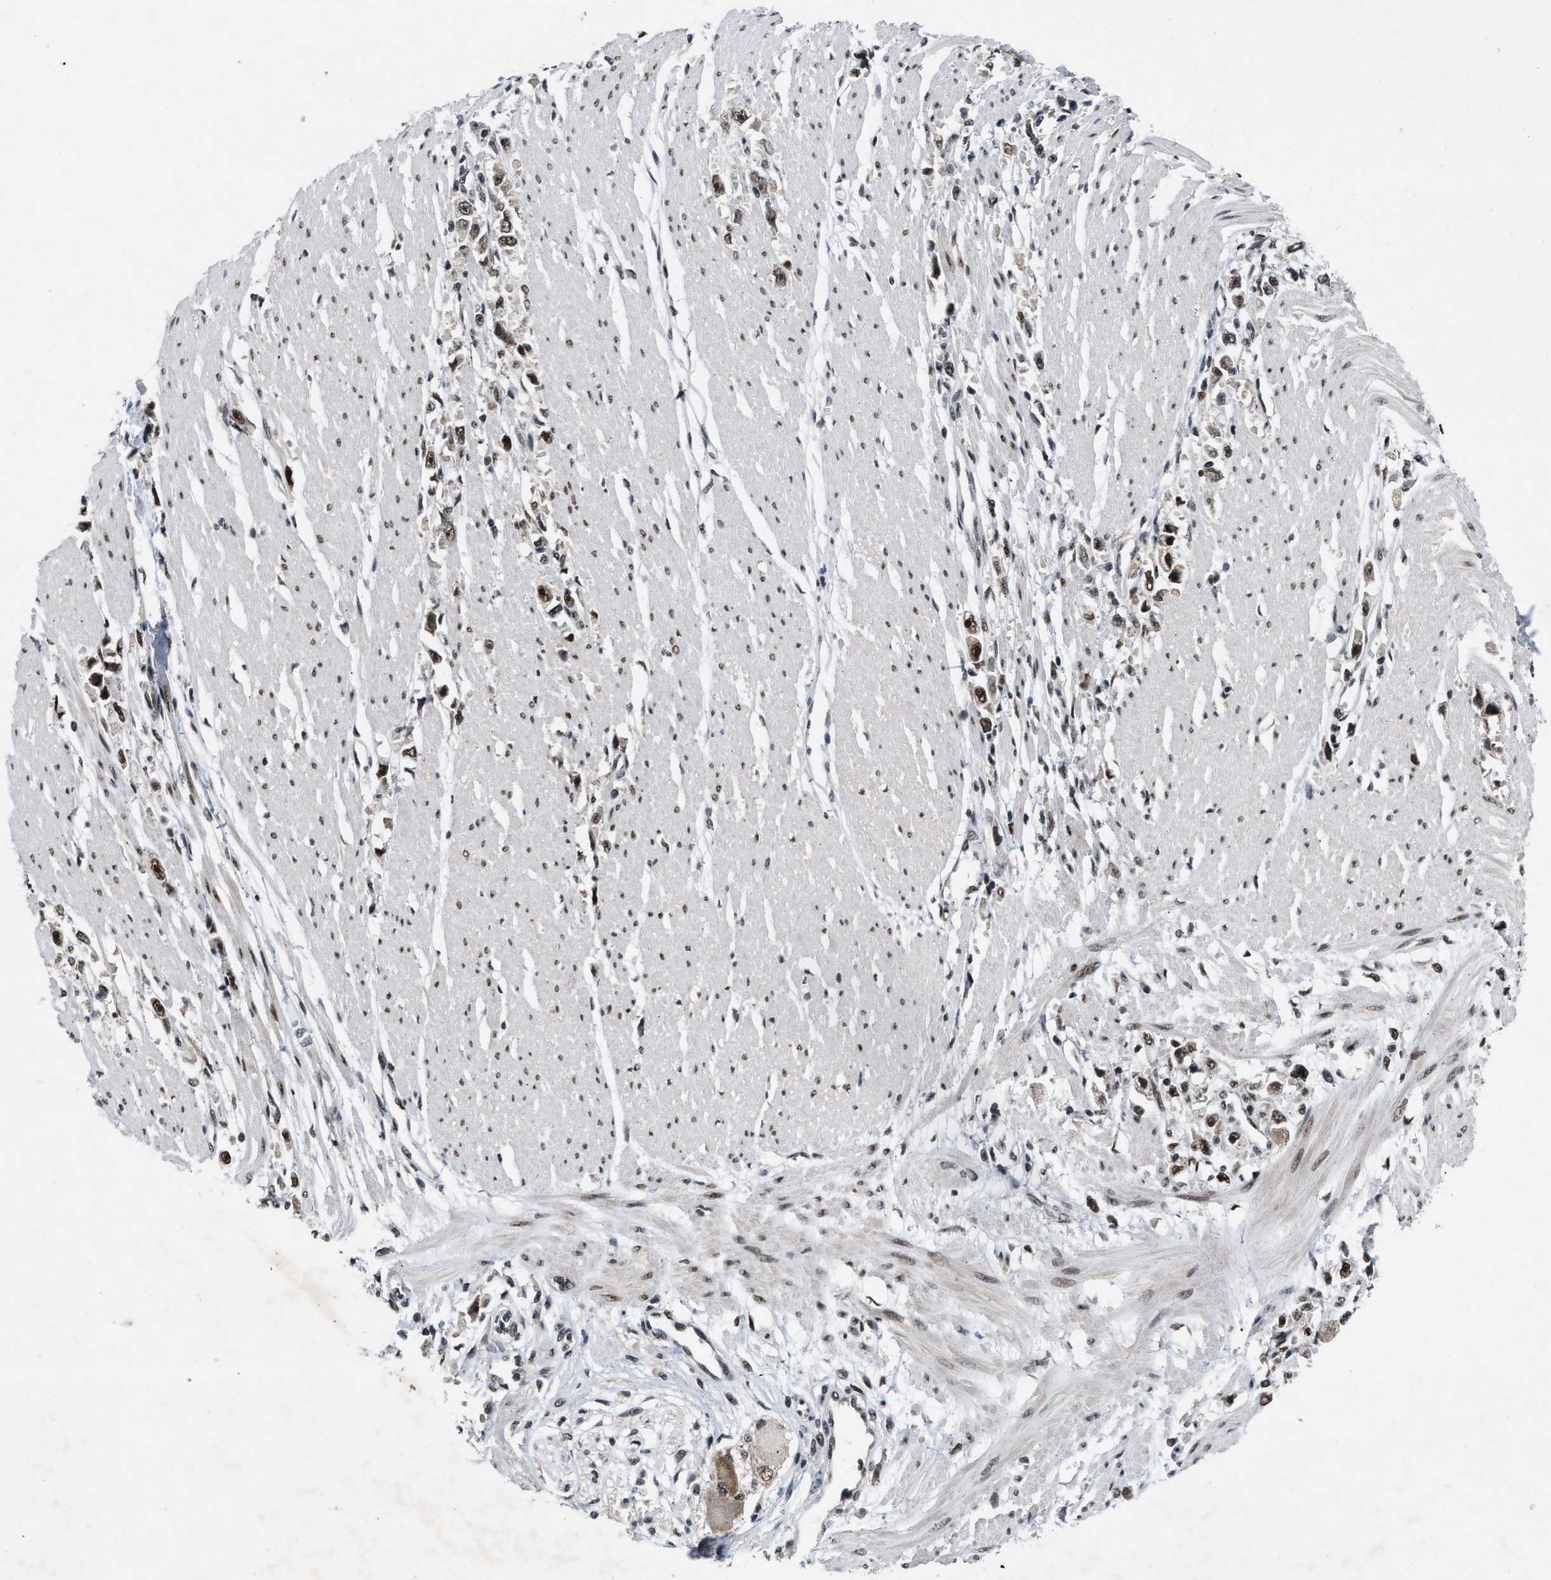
{"staining": {"intensity": "strong", "quantity": ">75%", "location": "nuclear"}, "tissue": "stomach cancer", "cell_type": "Tumor cells", "image_type": "cancer", "snomed": [{"axis": "morphology", "description": "Adenocarcinoma, NOS"}, {"axis": "topography", "description": "Stomach"}], "caption": "Tumor cells reveal high levels of strong nuclear expression in about >75% of cells in adenocarcinoma (stomach).", "gene": "ZNF346", "patient": {"sex": "female", "age": 59}}